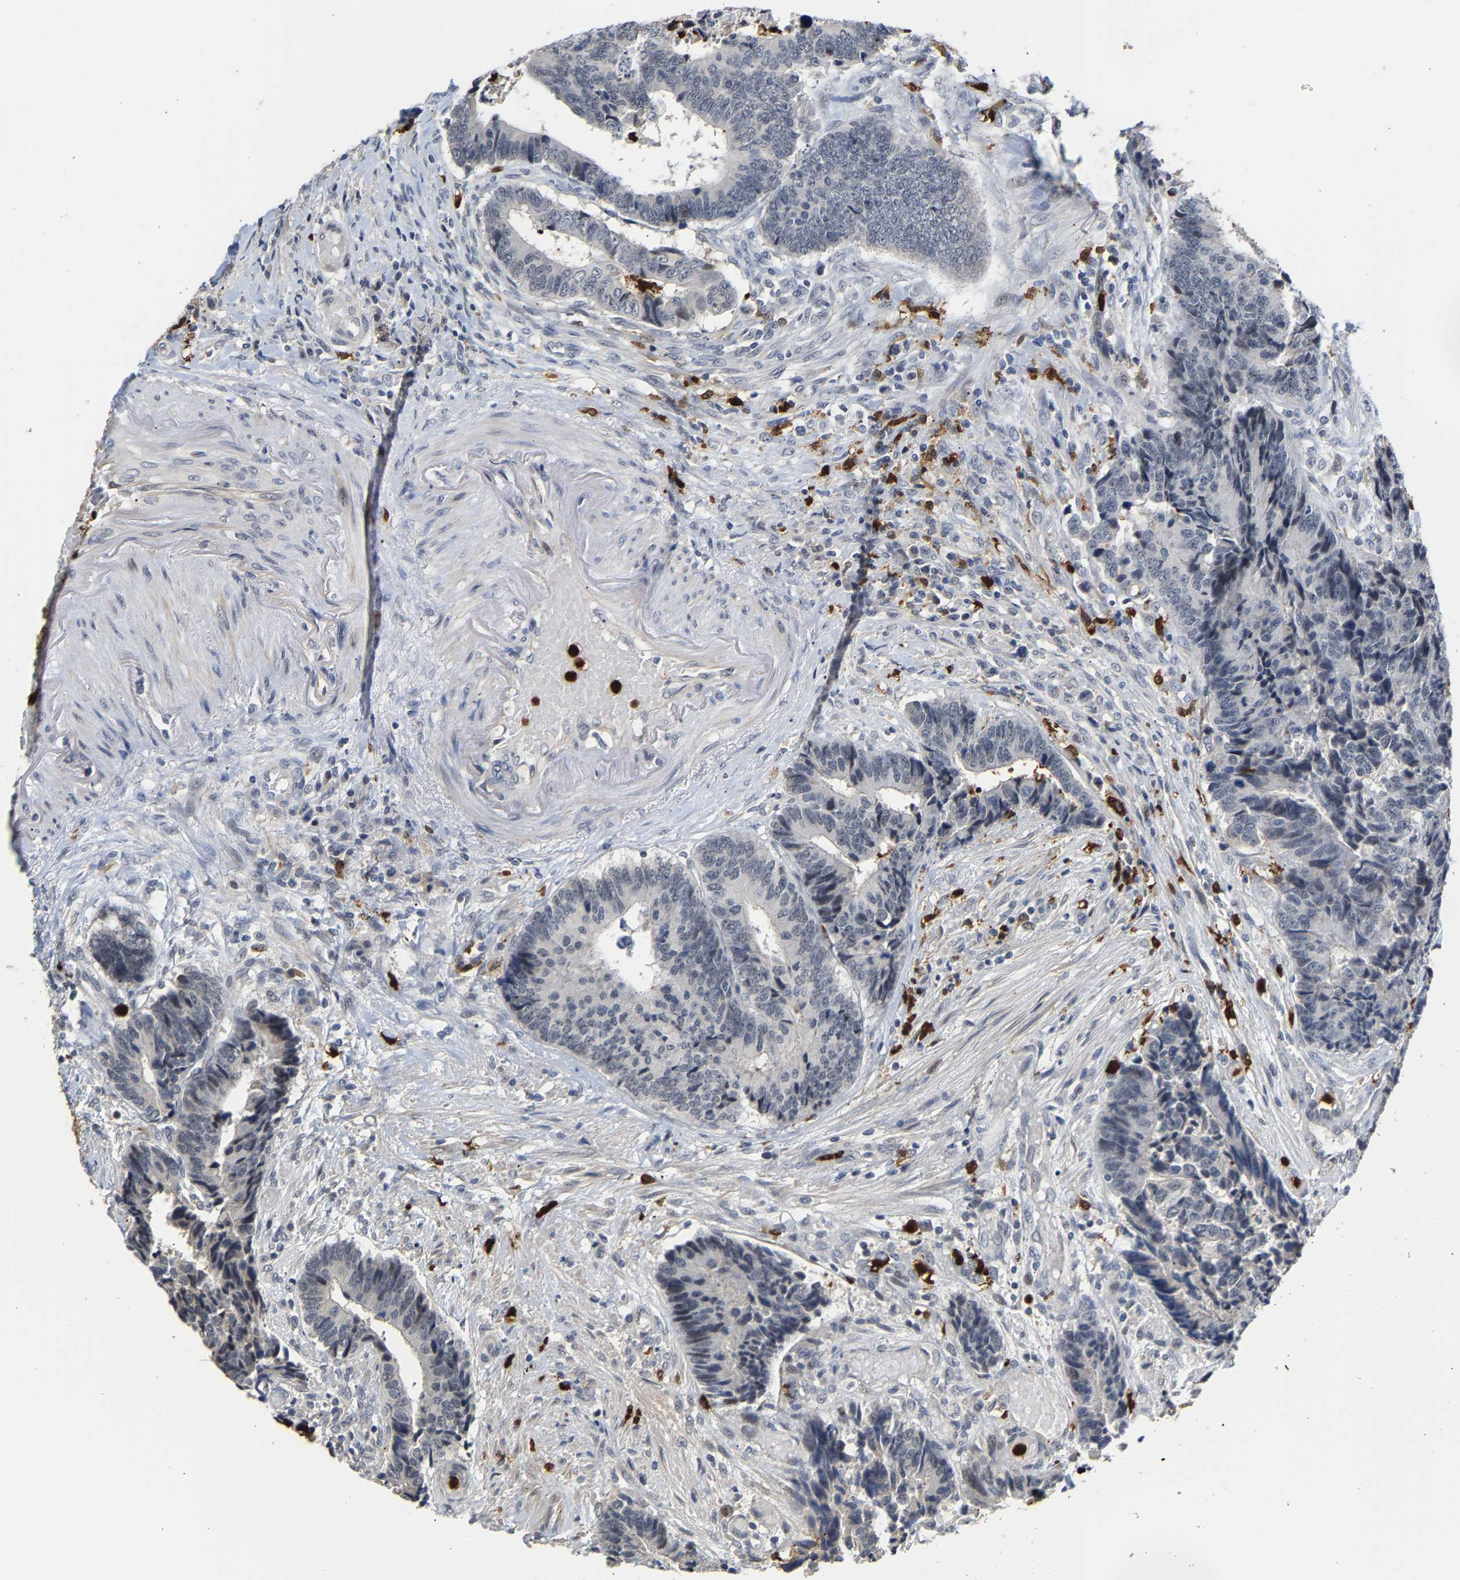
{"staining": {"intensity": "weak", "quantity": "<25%", "location": "nuclear"}, "tissue": "colorectal cancer", "cell_type": "Tumor cells", "image_type": "cancer", "snomed": [{"axis": "morphology", "description": "Adenocarcinoma, NOS"}, {"axis": "topography", "description": "Rectum"}], "caption": "The immunohistochemistry (IHC) photomicrograph has no significant staining in tumor cells of colorectal cancer (adenocarcinoma) tissue.", "gene": "TDRD7", "patient": {"sex": "male", "age": 84}}